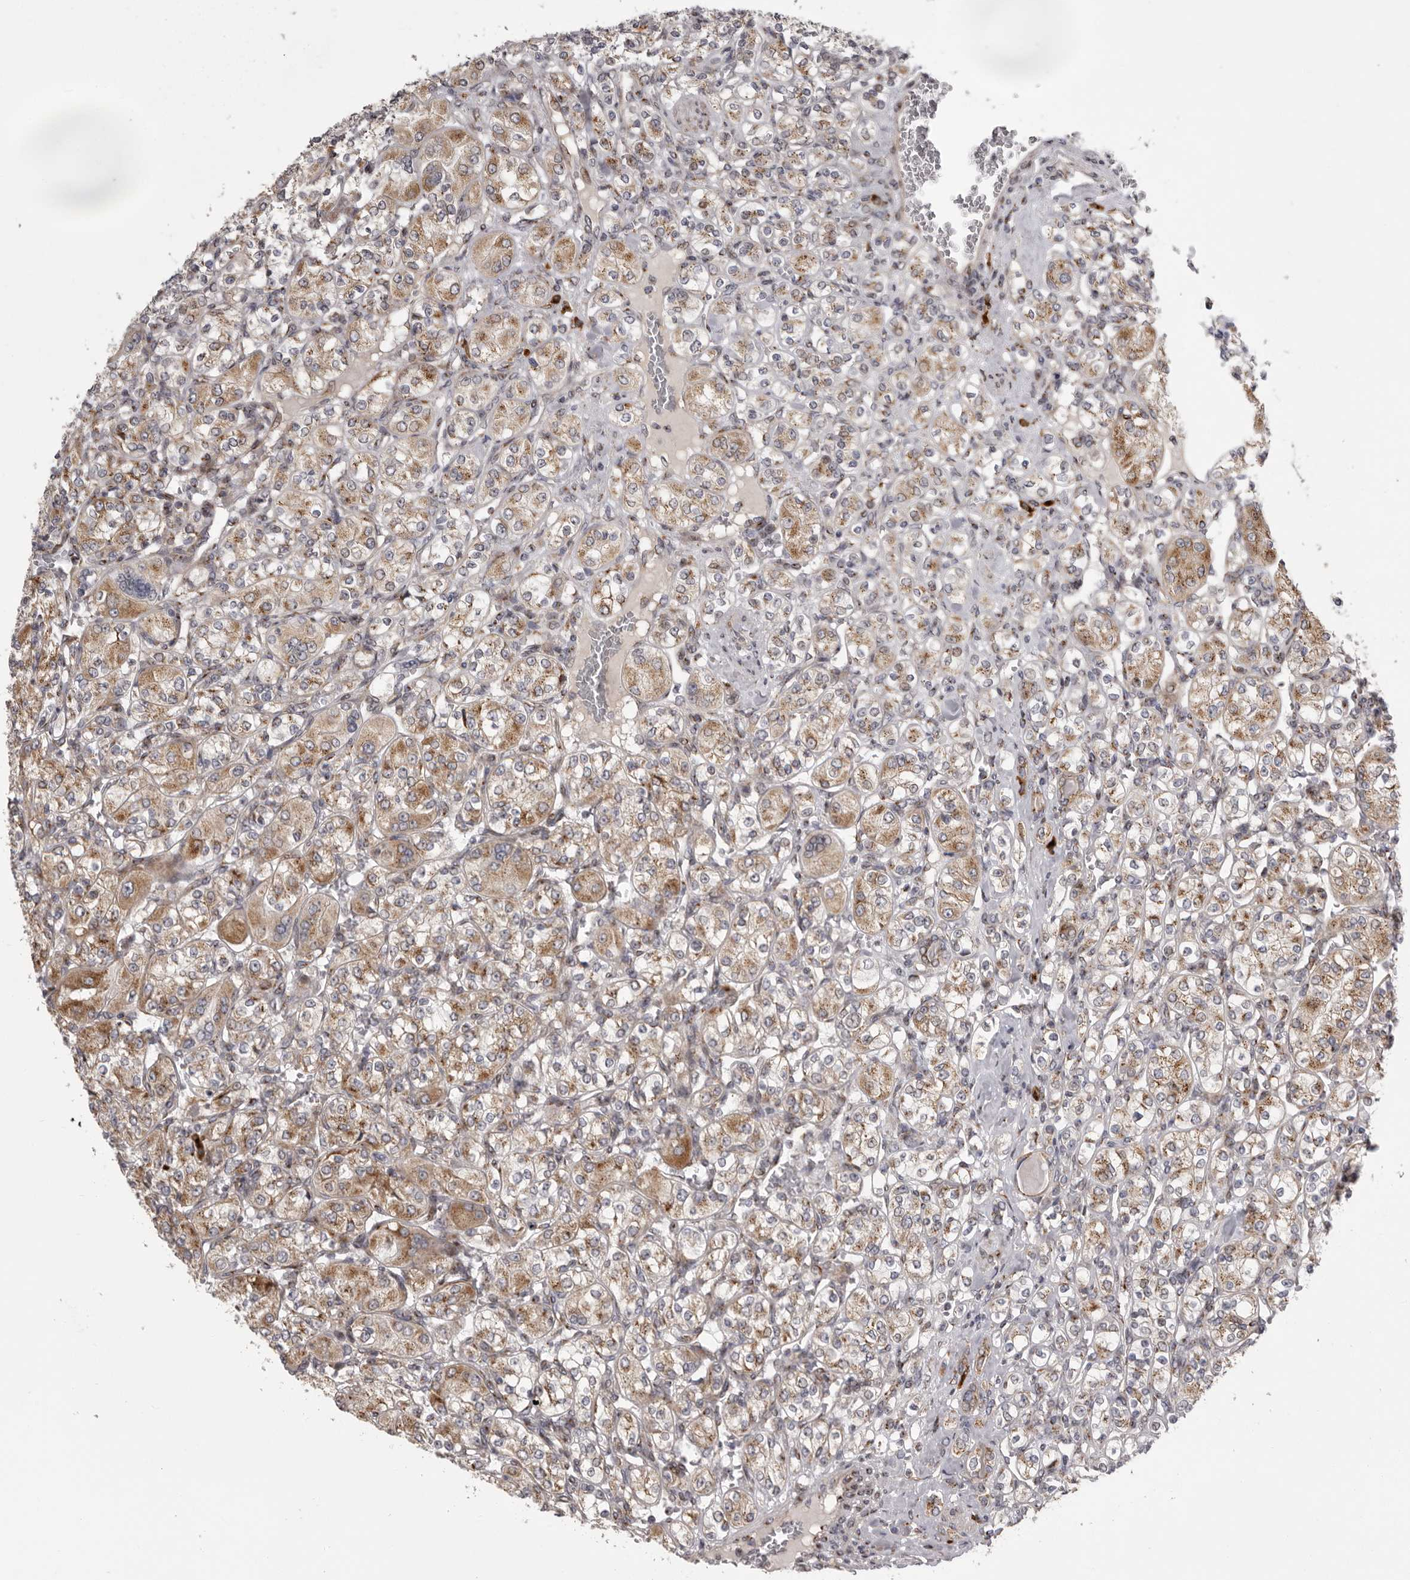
{"staining": {"intensity": "moderate", "quantity": ">75%", "location": "cytoplasmic/membranous"}, "tissue": "renal cancer", "cell_type": "Tumor cells", "image_type": "cancer", "snomed": [{"axis": "morphology", "description": "Adenocarcinoma, NOS"}, {"axis": "topography", "description": "Kidney"}], "caption": "The micrograph exhibits immunohistochemical staining of adenocarcinoma (renal). There is moderate cytoplasmic/membranous staining is identified in about >75% of tumor cells.", "gene": "WDR47", "patient": {"sex": "male", "age": 77}}